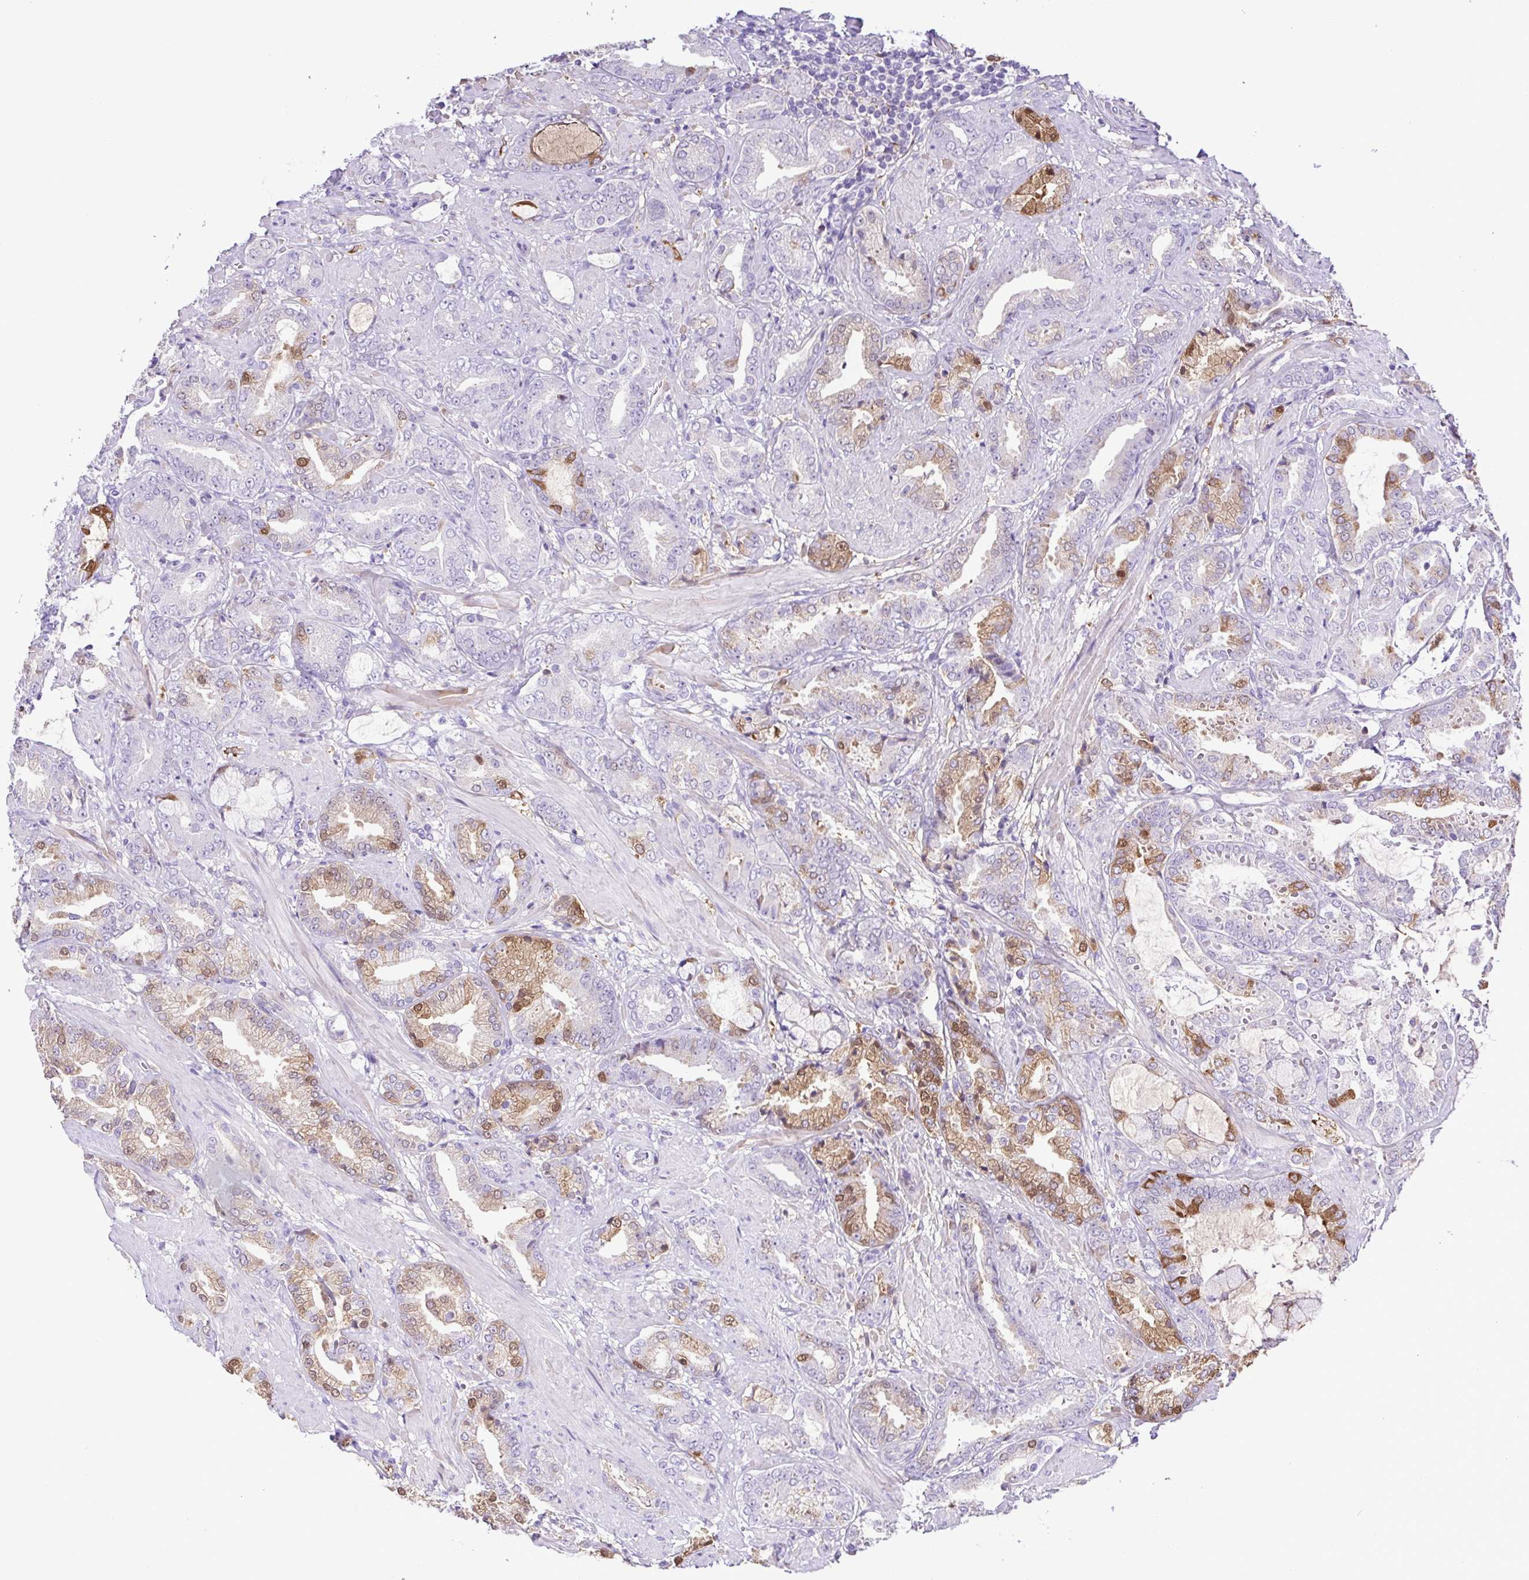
{"staining": {"intensity": "moderate", "quantity": "25%-75%", "location": "cytoplasmic/membranous,nuclear"}, "tissue": "prostate cancer", "cell_type": "Tumor cells", "image_type": "cancer", "snomed": [{"axis": "morphology", "description": "Adenocarcinoma, High grade"}, {"axis": "topography", "description": "Prostate"}], "caption": "Protein expression analysis of prostate cancer (adenocarcinoma (high-grade)) shows moderate cytoplasmic/membranous and nuclear positivity in approximately 25%-75% of tumor cells. (brown staining indicates protein expression, while blue staining denotes nuclei).", "gene": "IGFL1", "patient": {"sex": "male", "age": 56}}